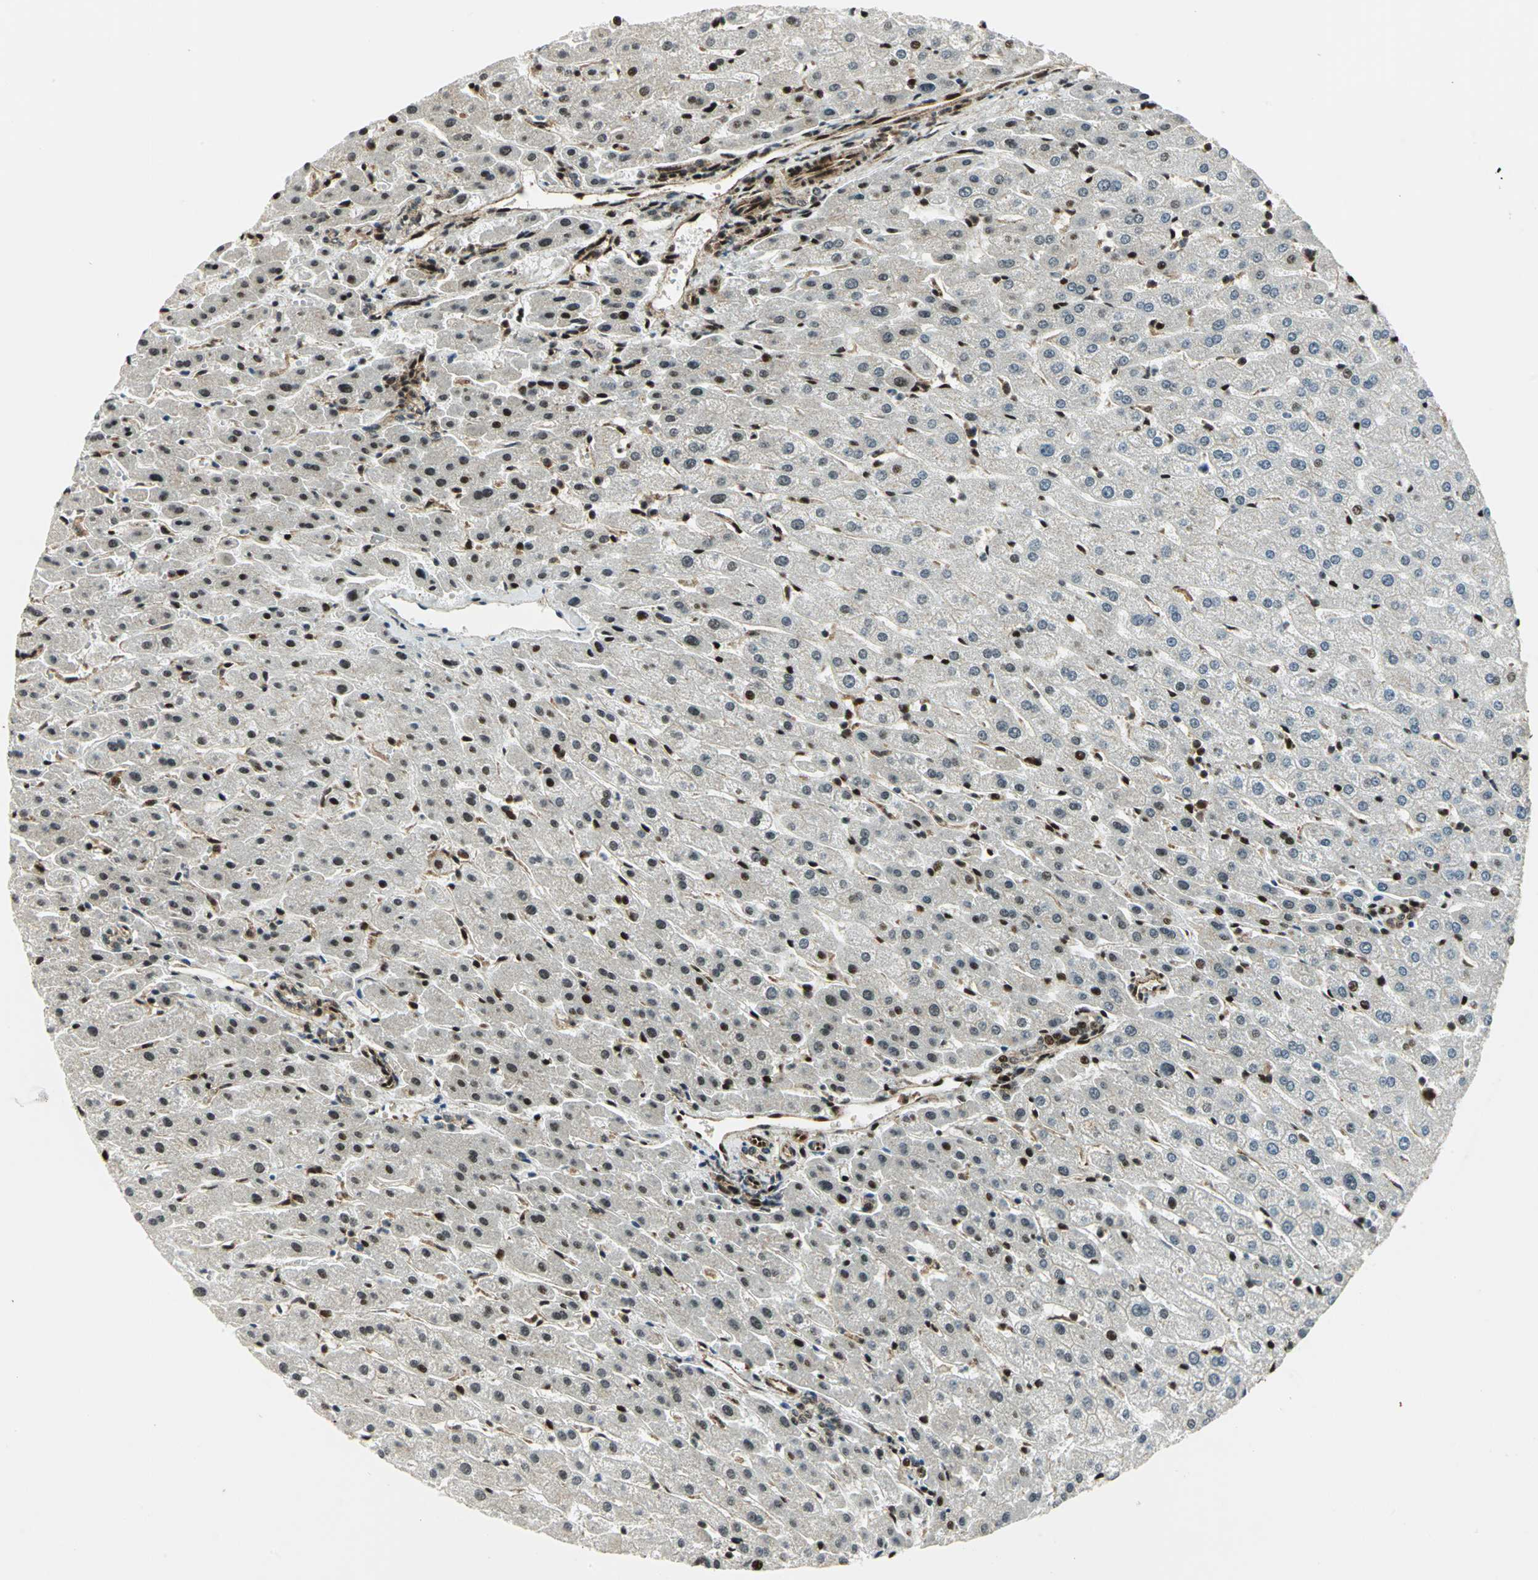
{"staining": {"intensity": "strong", "quantity": ">75%", "location": "cytoplasmic/membranous,nuclear"}, "tissue": "liver", "cell_type": "Cholangiocytes", "image_type": "normal", "snomed": [{"axis": "morphology", "description": "Normal tissue, NOS"}, {"axis": "morphology", "description": "Fibrosis, NOS"}, {"axis": "topography", "description": "Liver"}], "caption": "Liver stained with IHC displays strong cytoplasmic/membranous,nuclear expression in approximately >75% of cholangiocytes.", "gene": "COPS5", "patient": {"sex": "female", "age": 29}}